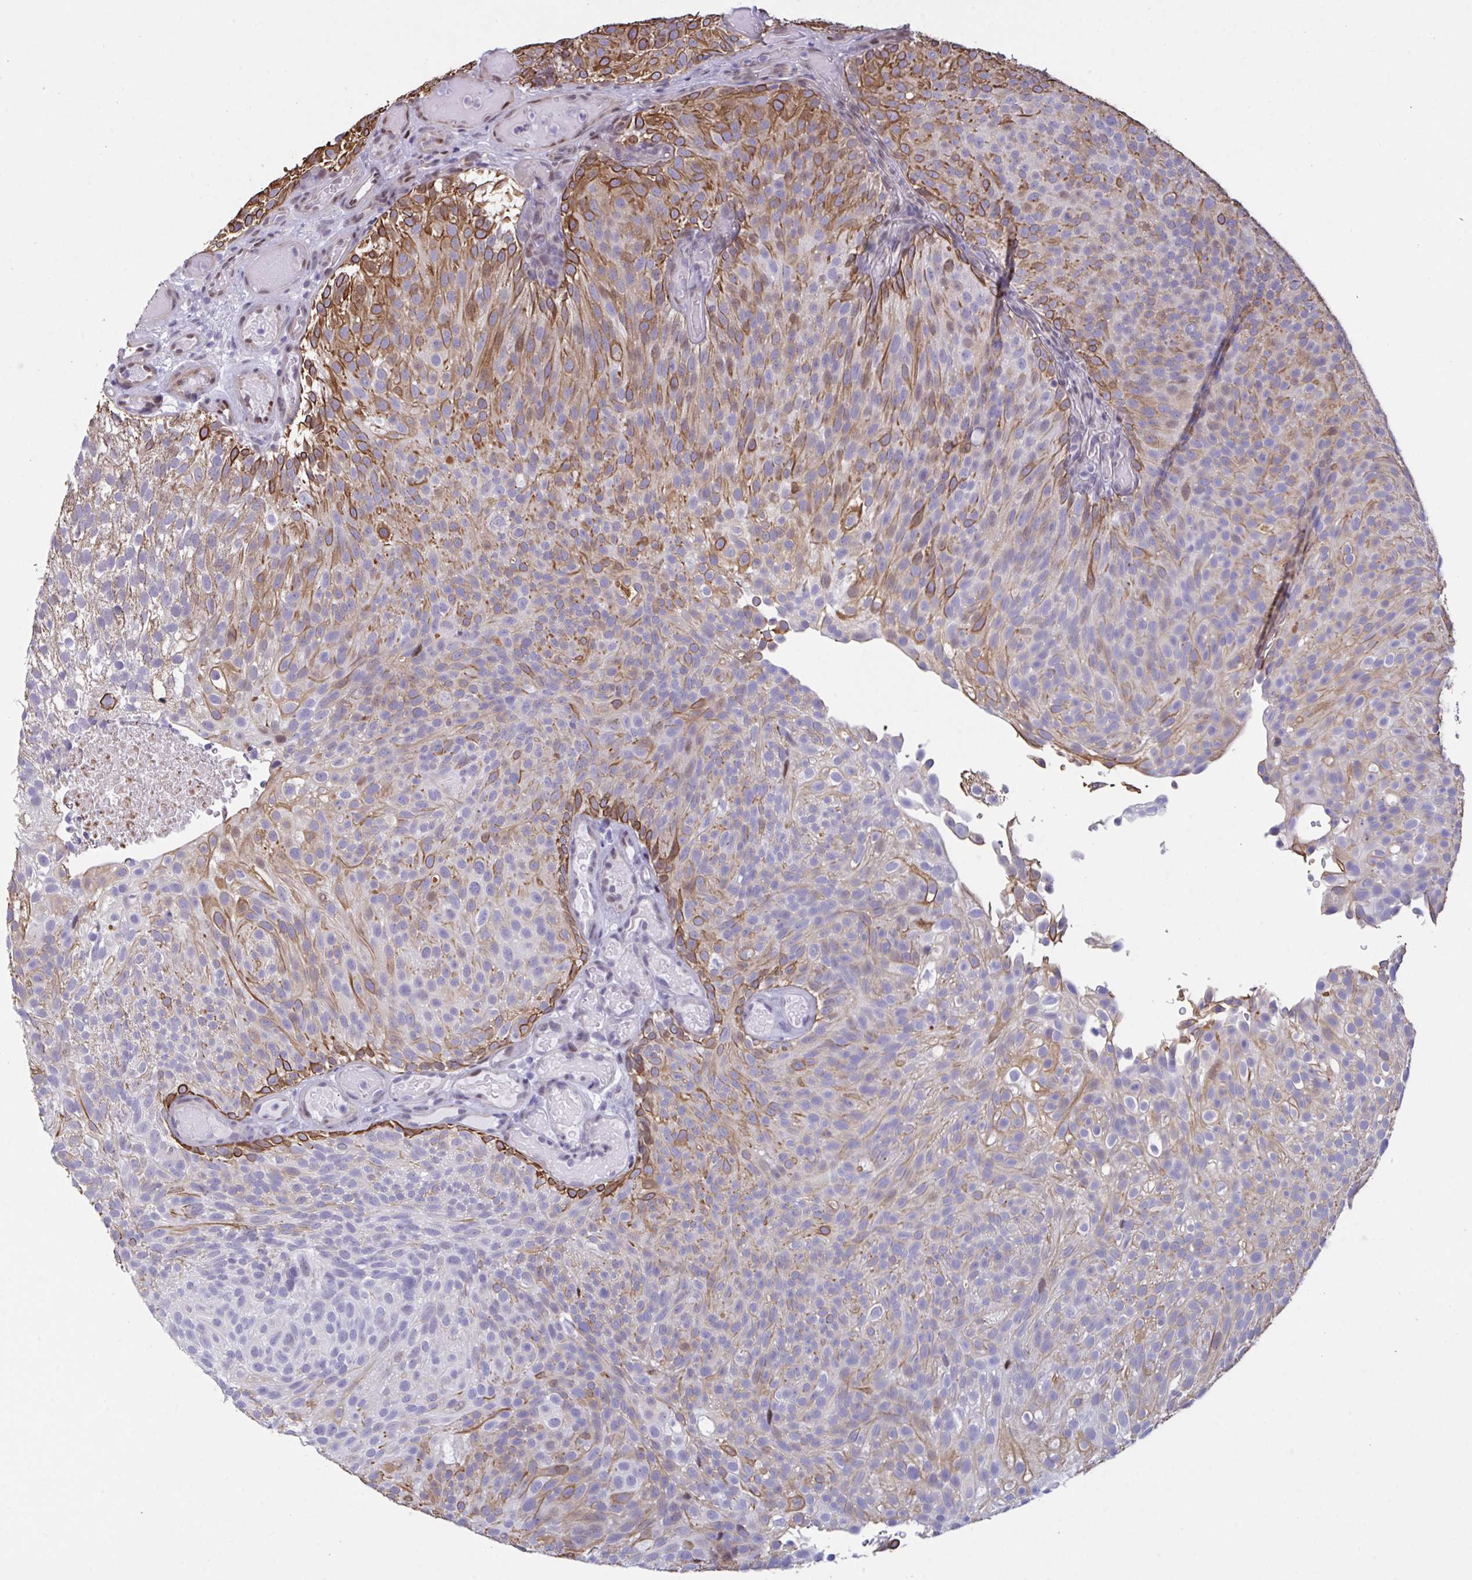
{"staining": {"intensity": "moderate", "quantity": "25%-75%", "location": "cytoplasmic/membranous"}, "tissue": "urothelial cancer", "cell_type": "Tumor cells", "image_type": "cancer", "snomed": [{"axis": "morphology", "description": "Urothelial carcinoma, Low grade"}, {"axis": "topography", "description": "Urinary bladder"}], "caption": "Immunohistochemical staining of human urothelial cancer demonstrates medium levels of moderate cytoplasmic/membranous protein expression in about 25%-75% of tumor cells.", "gene": "PELI2", "patient": {"sex": "male", "age": 78}}